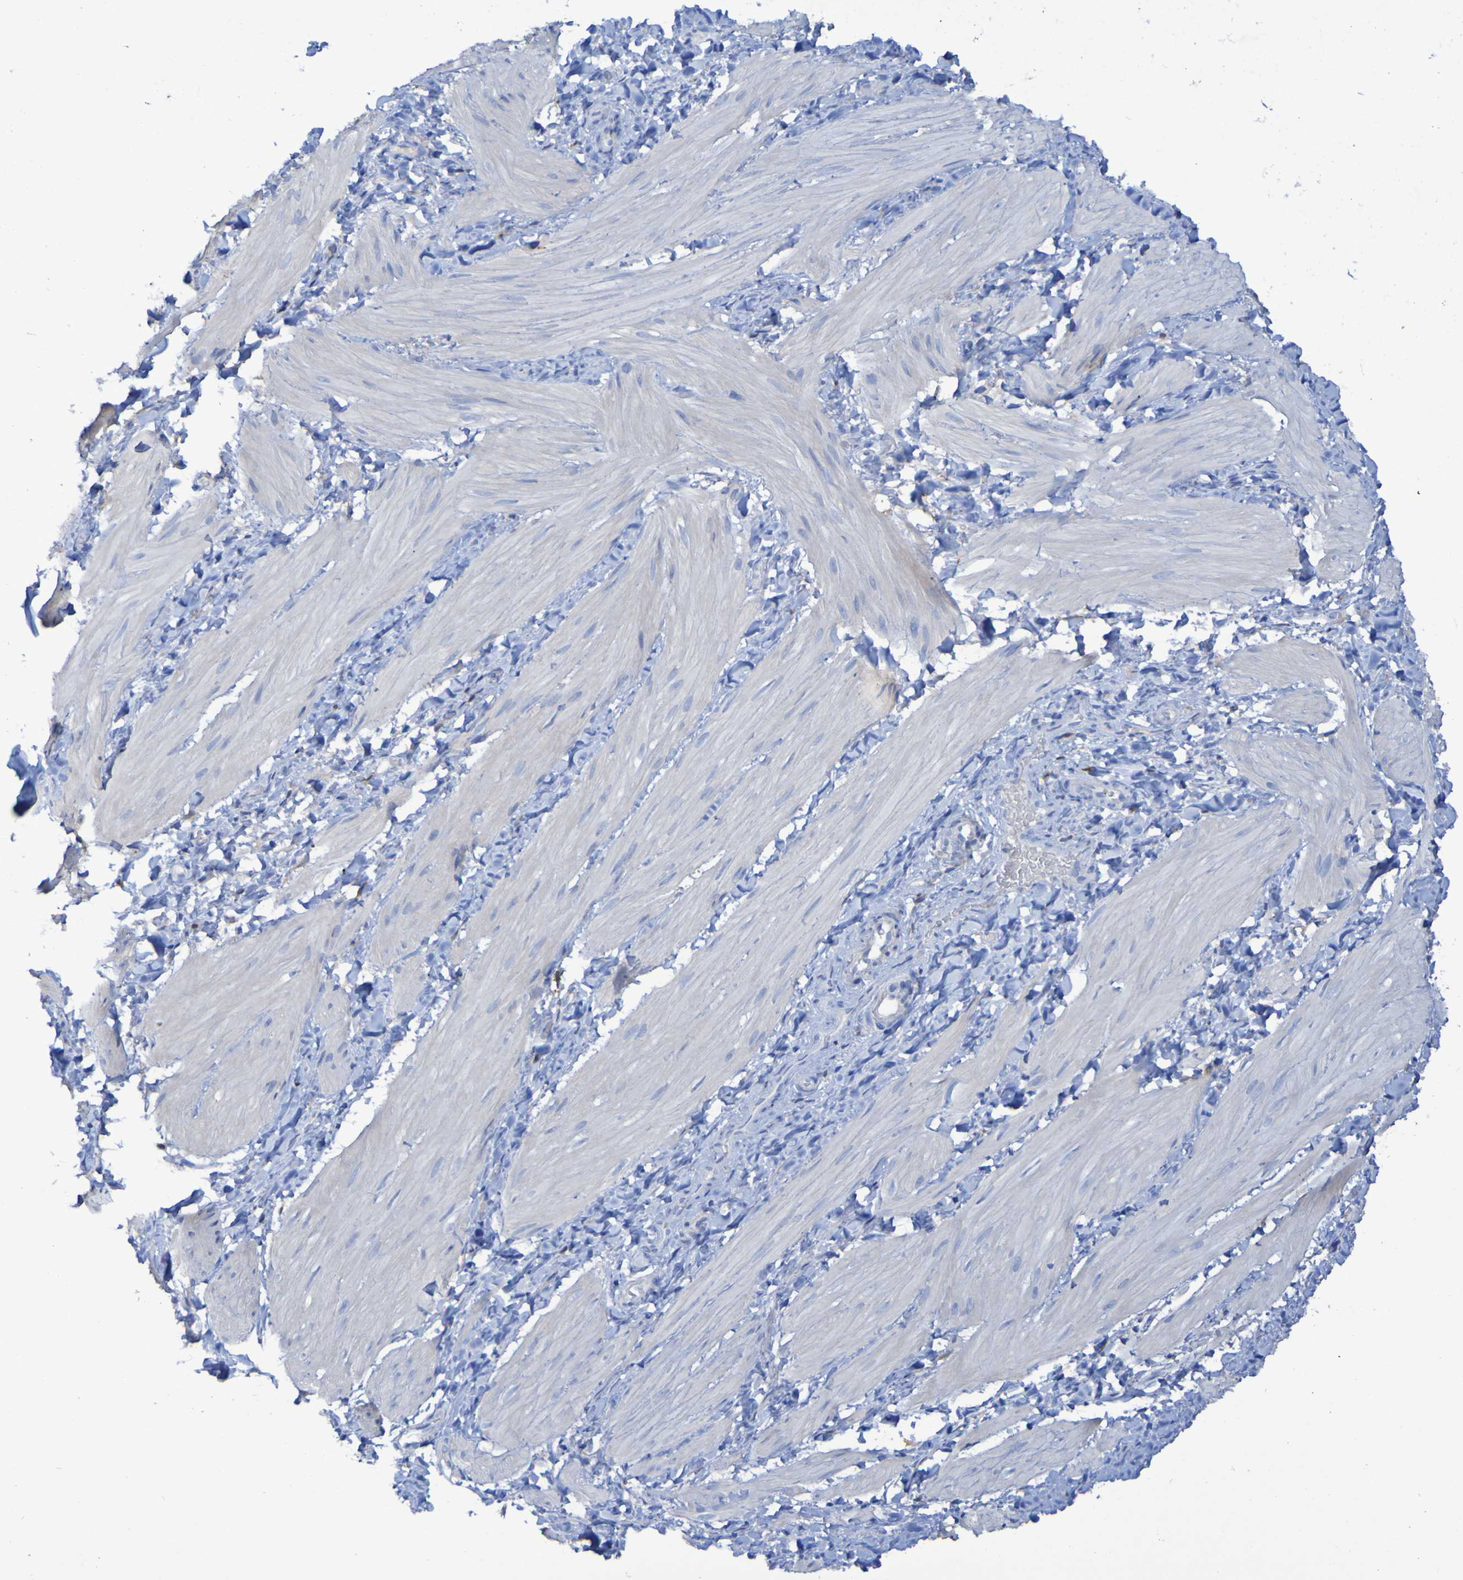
{"staining": {"intensity": "negative", "quantity": "none", "location": "none"}, "tissue": "smooth muscle", "cell_type": "Smooth muscle cells", "image_type": "normal", "snomed": [{"axis": "morphology", "description": "Normal tissue, NOS"}, {"axis": "topography", "description": "Smooth muscle"}], "caption": "Immunohistochemistry image of unremarkable human smooth muscle stained for a protein (brown), which reveals no expression in smooth muscle cells.", "gene": "MPPE1", "patient": {"sex": "male", "age": 16}}